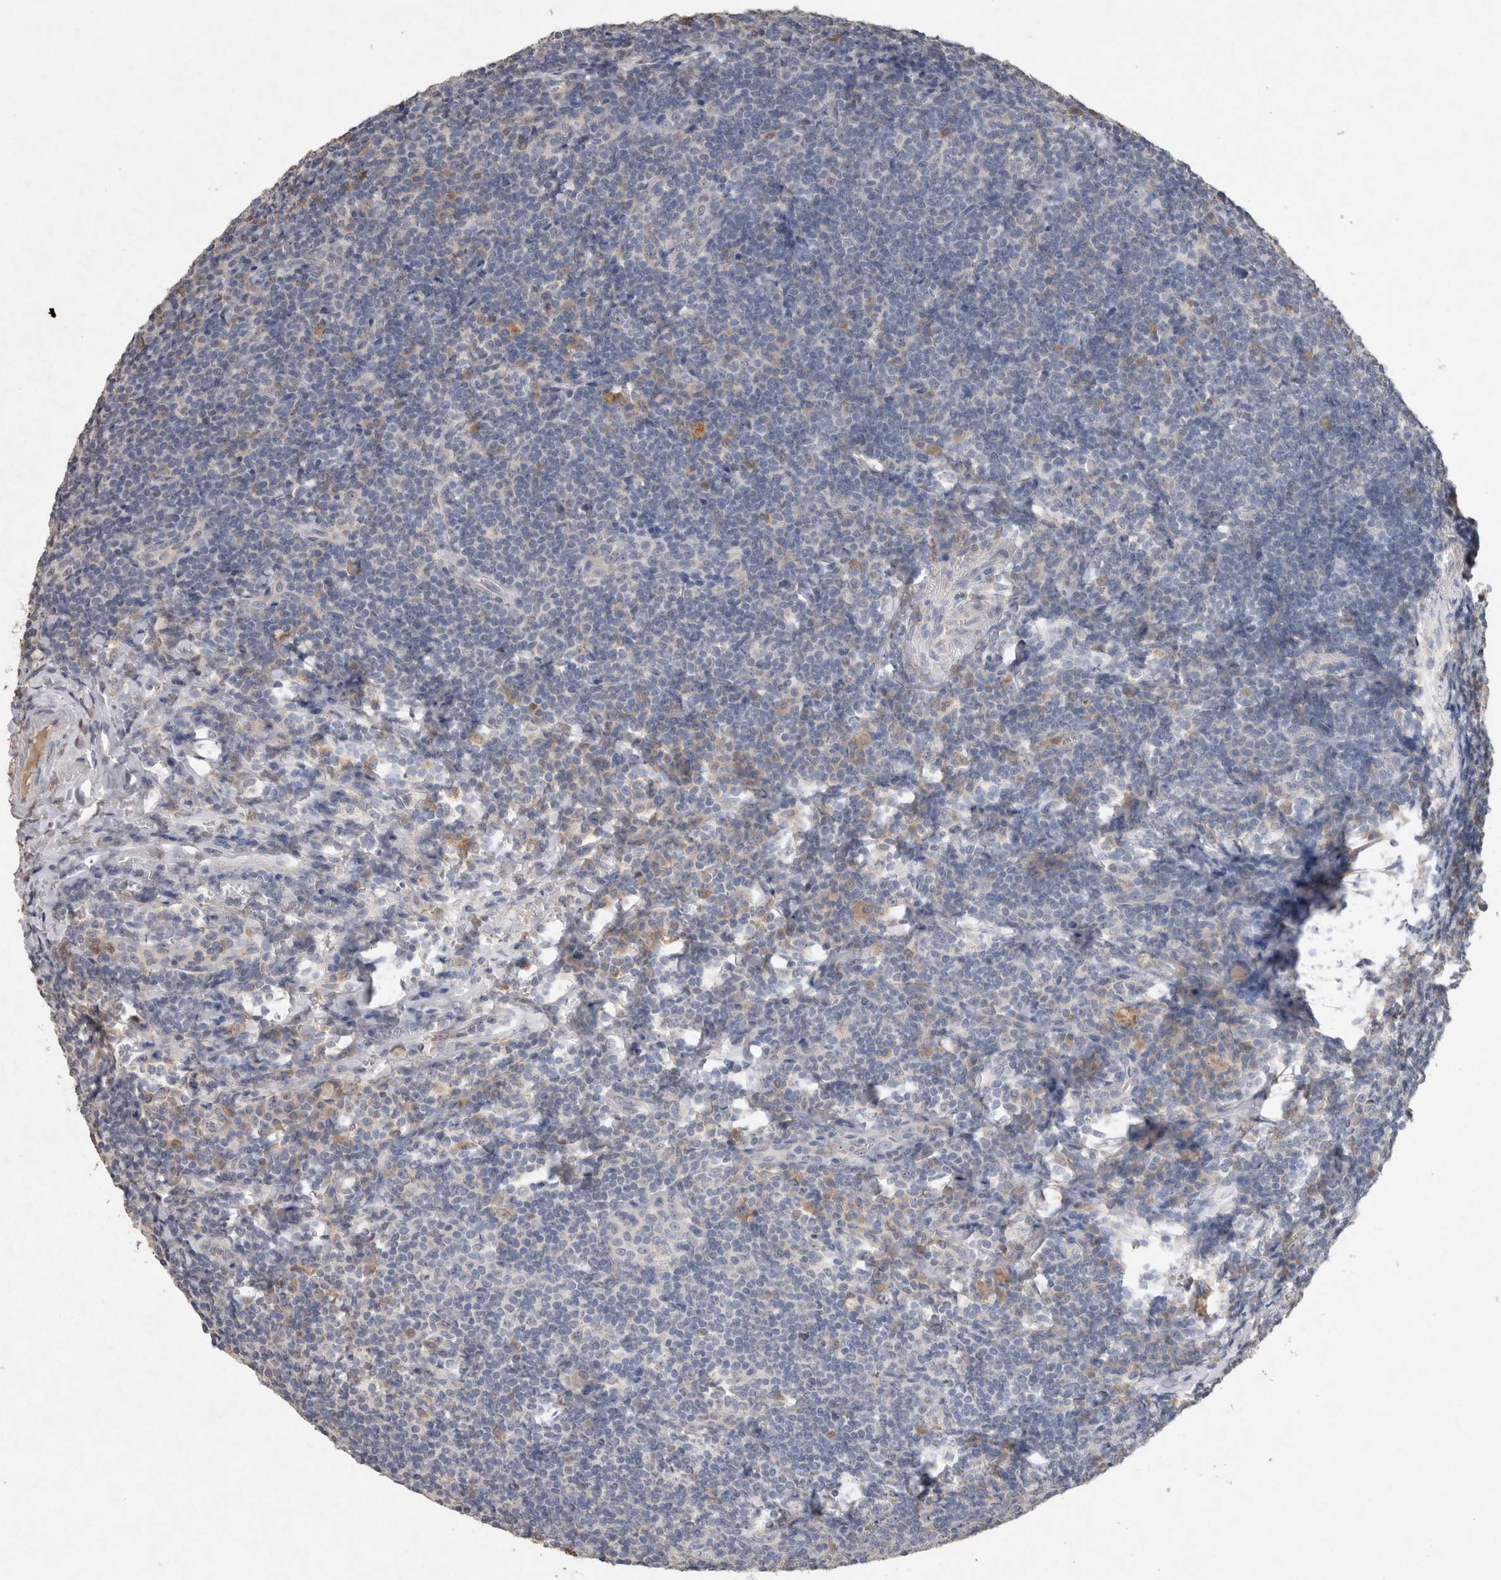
{"staining": {"intensity": "negative", "quantity": "none", "location": "none"}, "tissue": "tonsil", "cell_type": "Germinal center cells", "image_type": "normal", "snomed": [{"axis": "morphology", "description": "Normal tissue, NOS"}, {"axis": "topography", "description": "Tonsil"}], "caption": "Germinal center cells are negative for protein expression in benign human tonsil. (Brightfield microscopy of DAB (3,3'-diaminobenzidine) immunohistochemistry at high magnification).", "gene": "FABP7", "patient": {"sex": "male", "age": 37}}